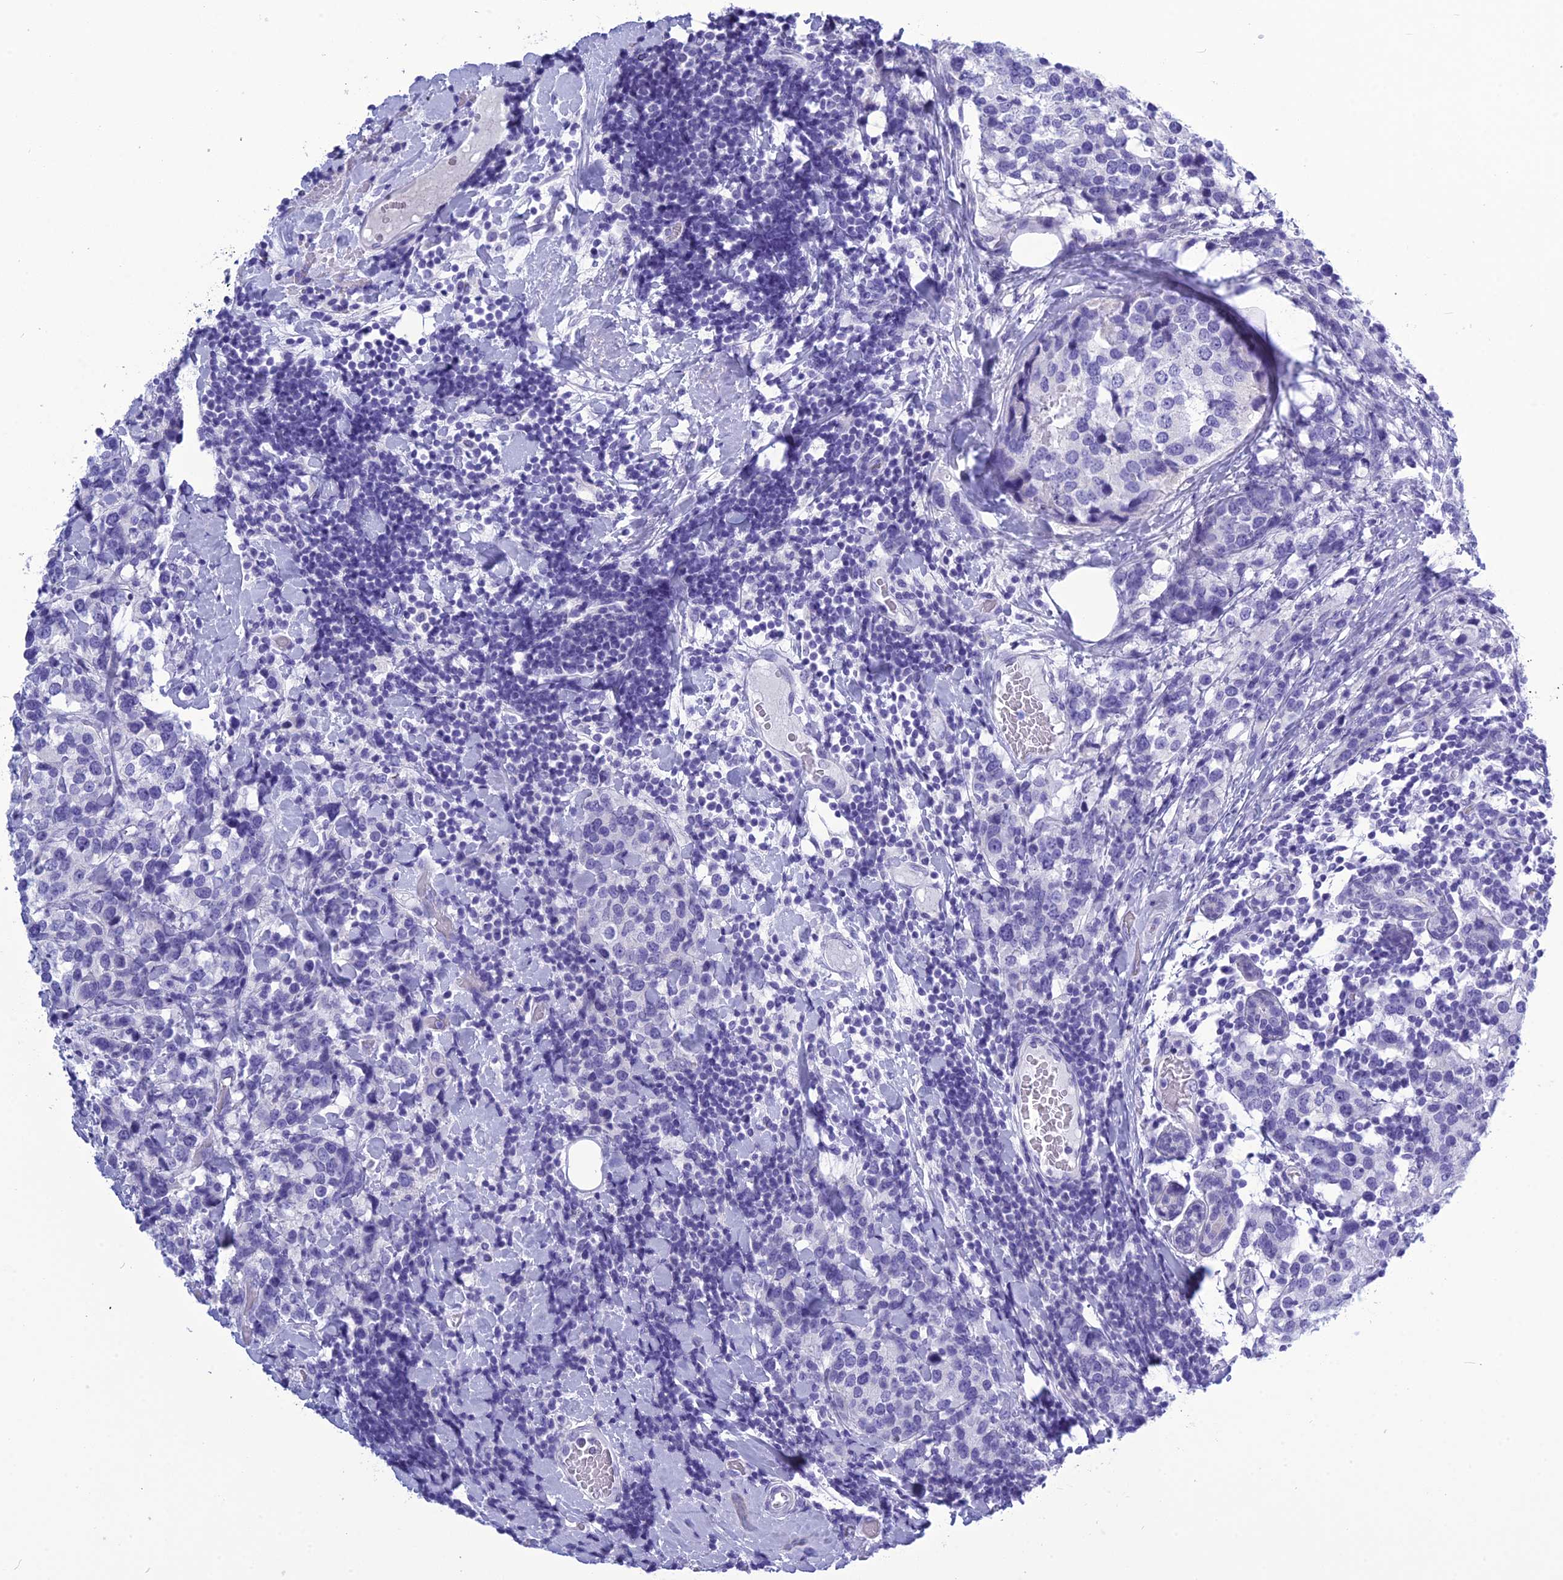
{"staining": {"intensity": "negative", "quantity": "none", "location": "none"}, "tissue": "breast cancer", "cell_type": "Tumor cells", "image_type": "cancer", "snomed": [{"axis": "morphology", "description": "Lobular carcinoma"}, {"axis": "topography", "description": "Breast"}], "caption": "Immunohistochemistry of breast lobular carcinoma exhibits no positivity in tumor cells.", "gene": "BBS2", "patient": {"sex": "female", "age": 59}}